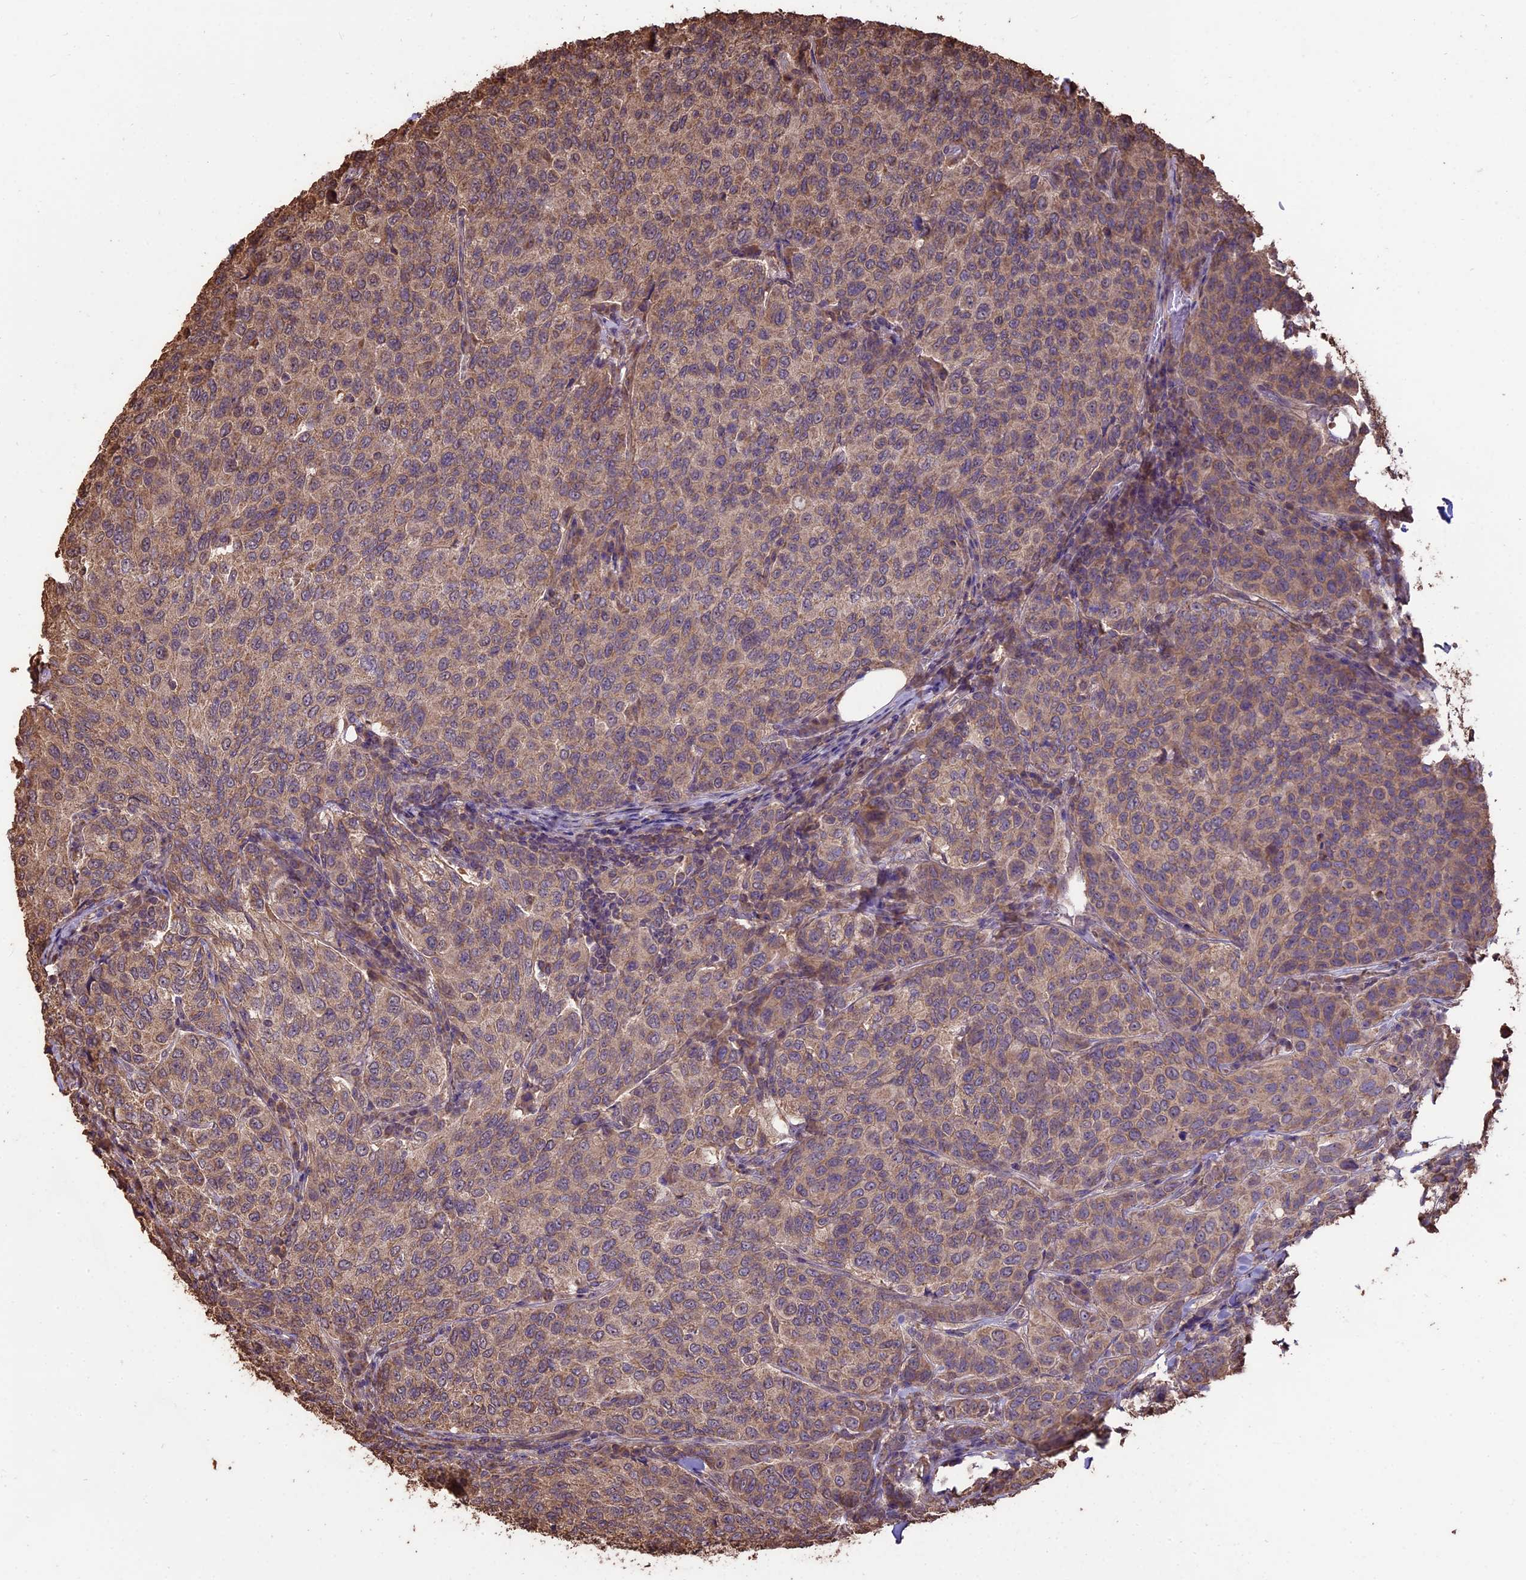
{"staining": {"intensity": "weak", "quantity": ">75%", "location": "cytoplasmic/membranous"}, "tissue": "breast cancer", "cell_type": "Tumor cells", "image_type": "cancer", "snomed": [{"axis": "morphology", "description": "Duct carcinoma"}, {"axis": "topography", "description": "Breast"}], "caption": "High-power microscopy captured an immunohistochemistry photomicrograph of invasive ductal carcinoma (breast), revealing weak cytoplasmic/membranous expression in about >75% of tumor cells.", "gene": "PGPEP1L", "patient": {"sex": "female", "age": 55}}